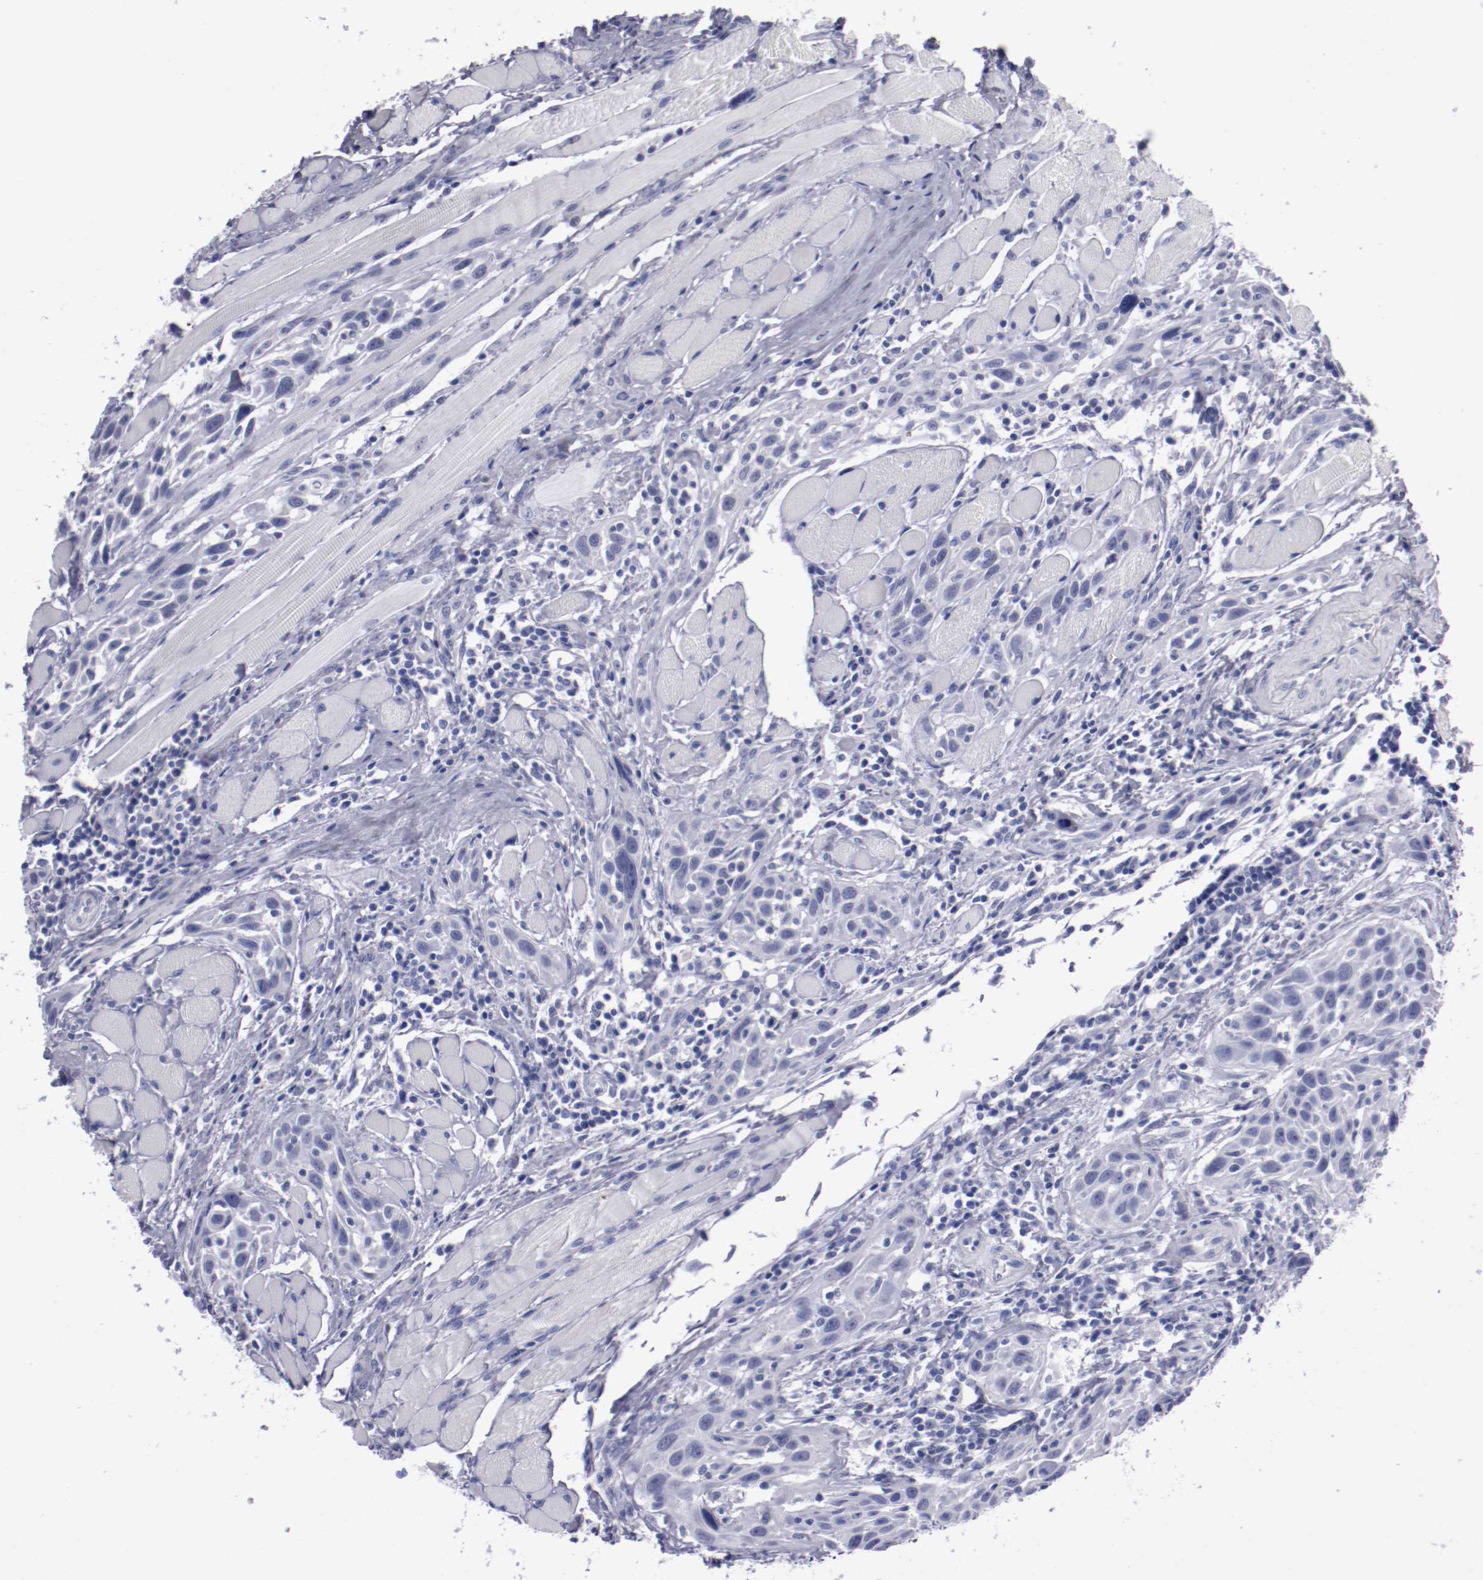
{"staining": {"intensity": "negative", "quantity": "none", "location": "none"}, "tissue": "head and neck cancer", "cell_type": "Tumor cells", "image_type": "cancer", "snomed": [{"axis": "morphology", "description": "Squamous cell carcinoma, NOS"}, {"axis": "topography", "description": "Oral tissue"}, {"axis": "topography", "description": "Head-Neck"}], "caption": "There is no significant staining in tumor cells of head and neck cancer (squamous cell carcinoma). (Stains: DAB (3,3'-diaminobenzidine) immunohistochemistry with hematoxylin counter stain, Microscopy: brightfield microscopy at high magnification).", "gene": "HNF1B", "patient": {"sex": "female", "age": 50}}